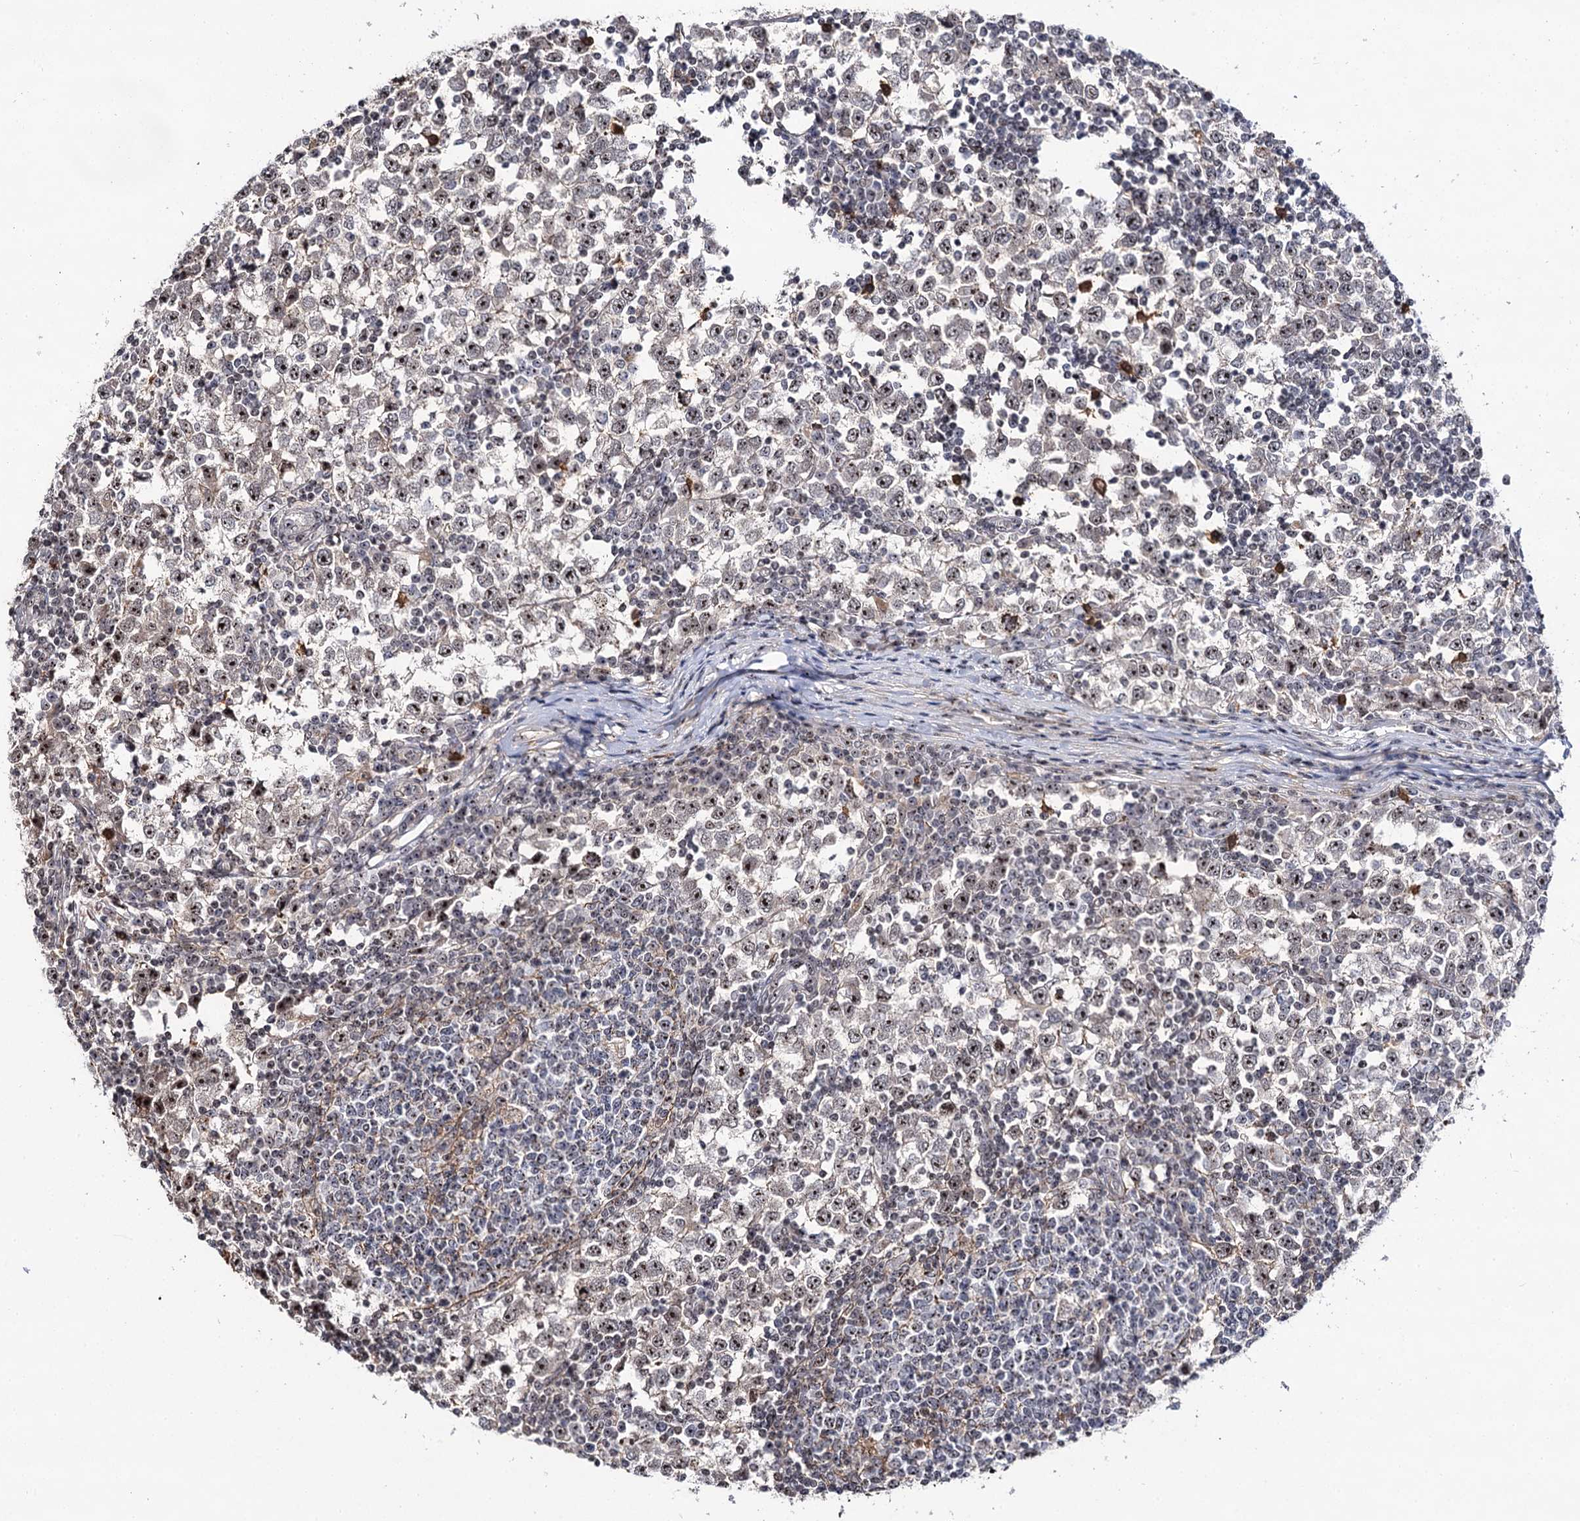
{"staining": {"intensity": "moderate", "quantity": ">75%", "location": "nuclear"}, "tissue": "testis cancer", "cell_type": "Tumor cells", "image_type": "cancer", "snomed": [{"axis": "morphology", "description": "Seminoma, NOS"}, {"axis": "topography", "description": "Testis"}], "caption": "Moderate nuclear positivity is appreciated in approximately >75% of tumor cells in testis cancer (seminoma). (Brightfield microscopy of DAB IHC at high magnification).", "gene": "SUPT20H", "patient": {"sex": "male", "age": 65}}